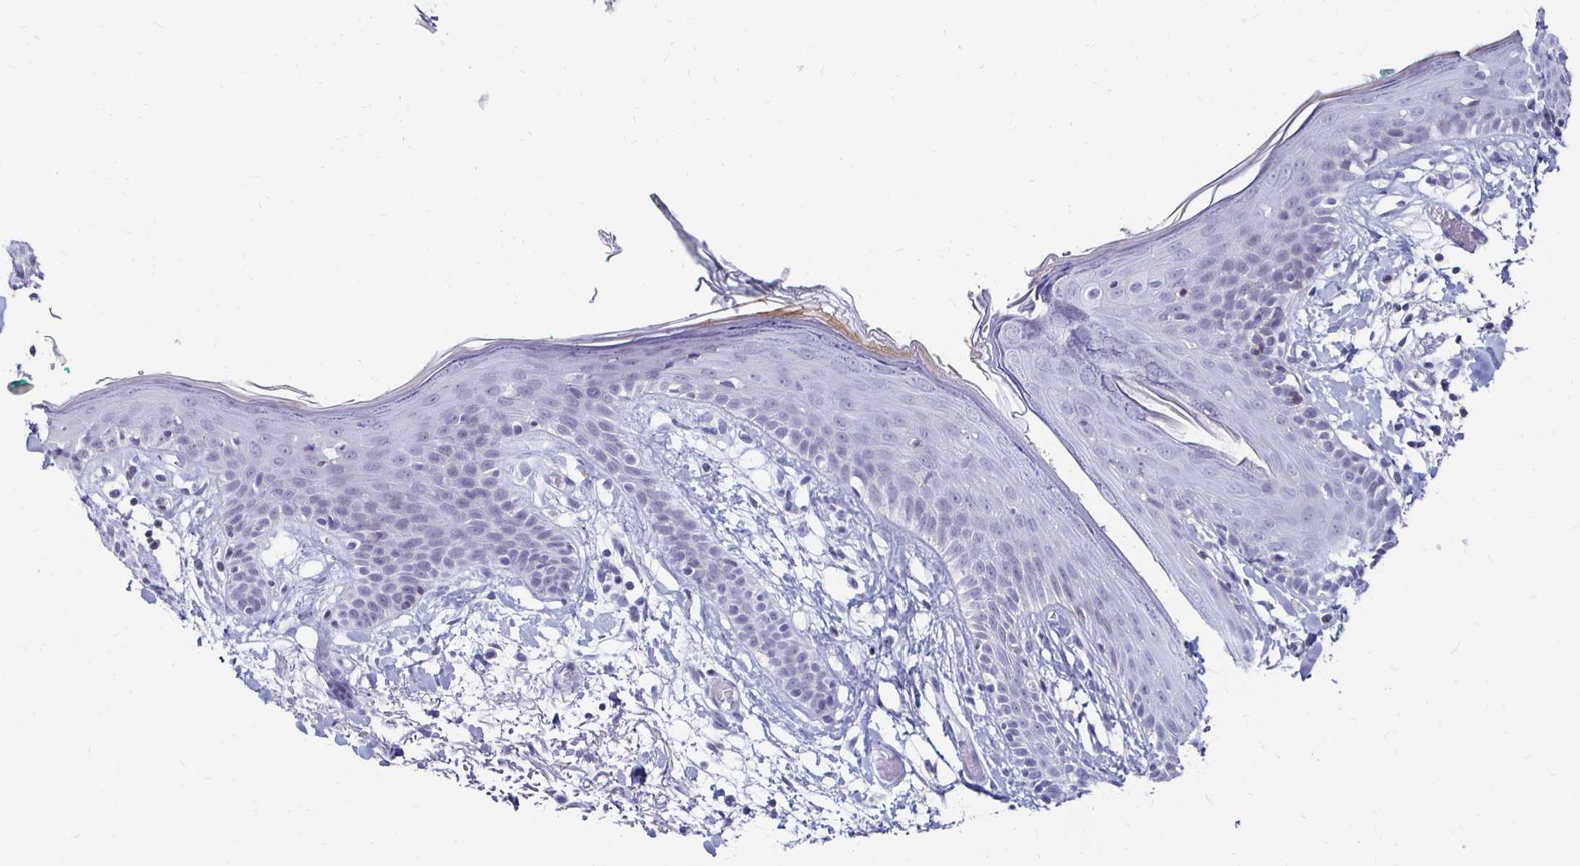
{"staining": {"intensity": "negative", "quantity": "none", "location": "none"}, "tissue": "skin", "cell_type": "Fibroblasts", "image_type": "normal", "snomed": [{"axis": "morphology", "description": "Normal tissue, NOS"}, {"axis": "topography", "description": "Skin"}], "caption": "This is an IHC micrograph of unremarkable skin. There is no positivity in fibroblasts.", "gene": "SYT2", "patient": {"sex": "male", "age": 79}}